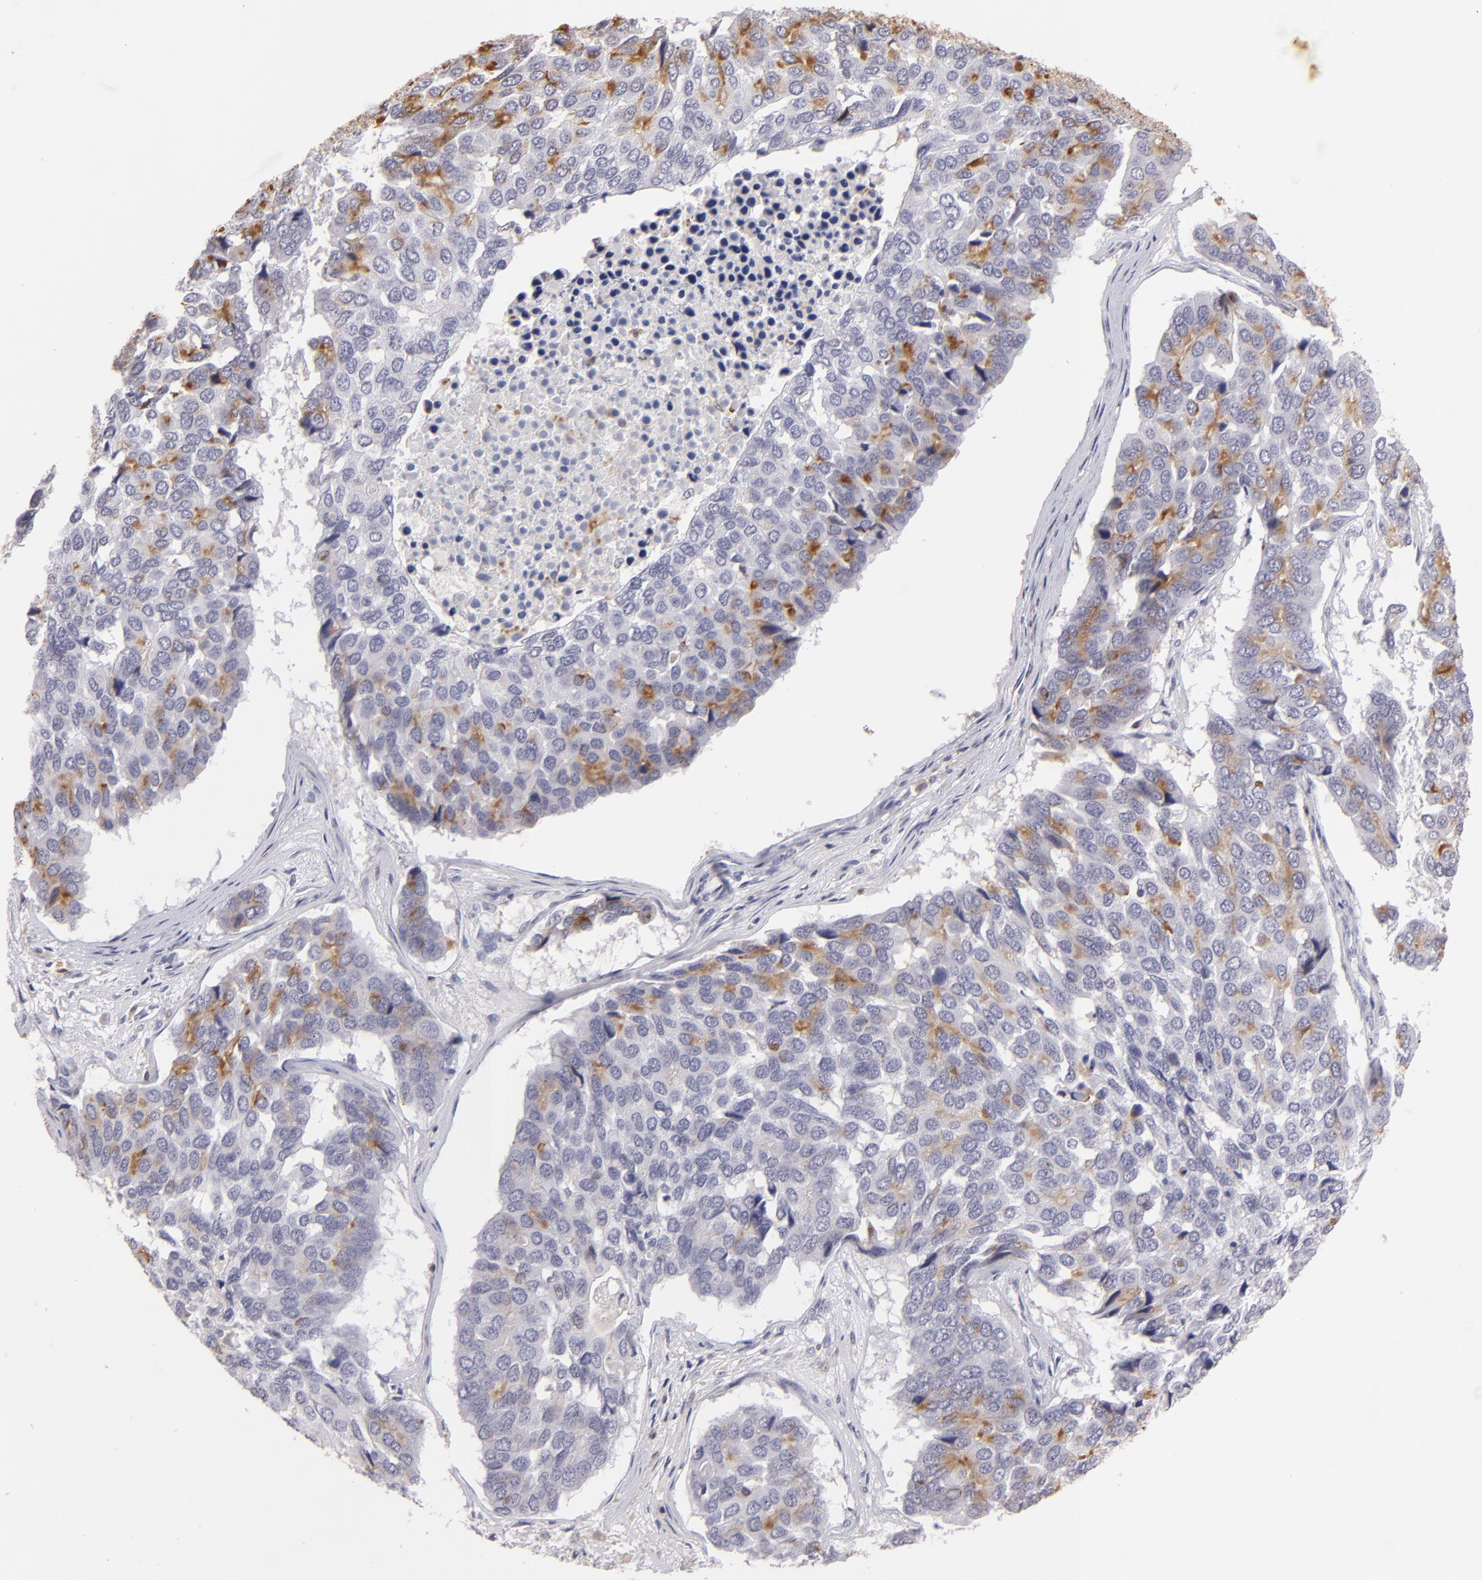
{"staining": {"intensity": "moderate", "quantity": "<25%", "location": "cytoplasmic/membranous"}, "tissue": "pancreatic cancer", "cell_type": "Tumor cells", "image_type": "cancer", "snomed": [{"axis": "morphology", "description": "Adenocarcinoma, NOS"}, {"axis": "topography", "description": "Pancreas"}], "caption": "An IHC photomicrograph of neoplastic tissue is shown. Protein staining in brown labels moderate cytoplasmic/membranous positivity in adenocarcinoma (pancreatic) within tumor cells.", "gene": "S100A2", "patient": {"sex": "male", "age": 50}}